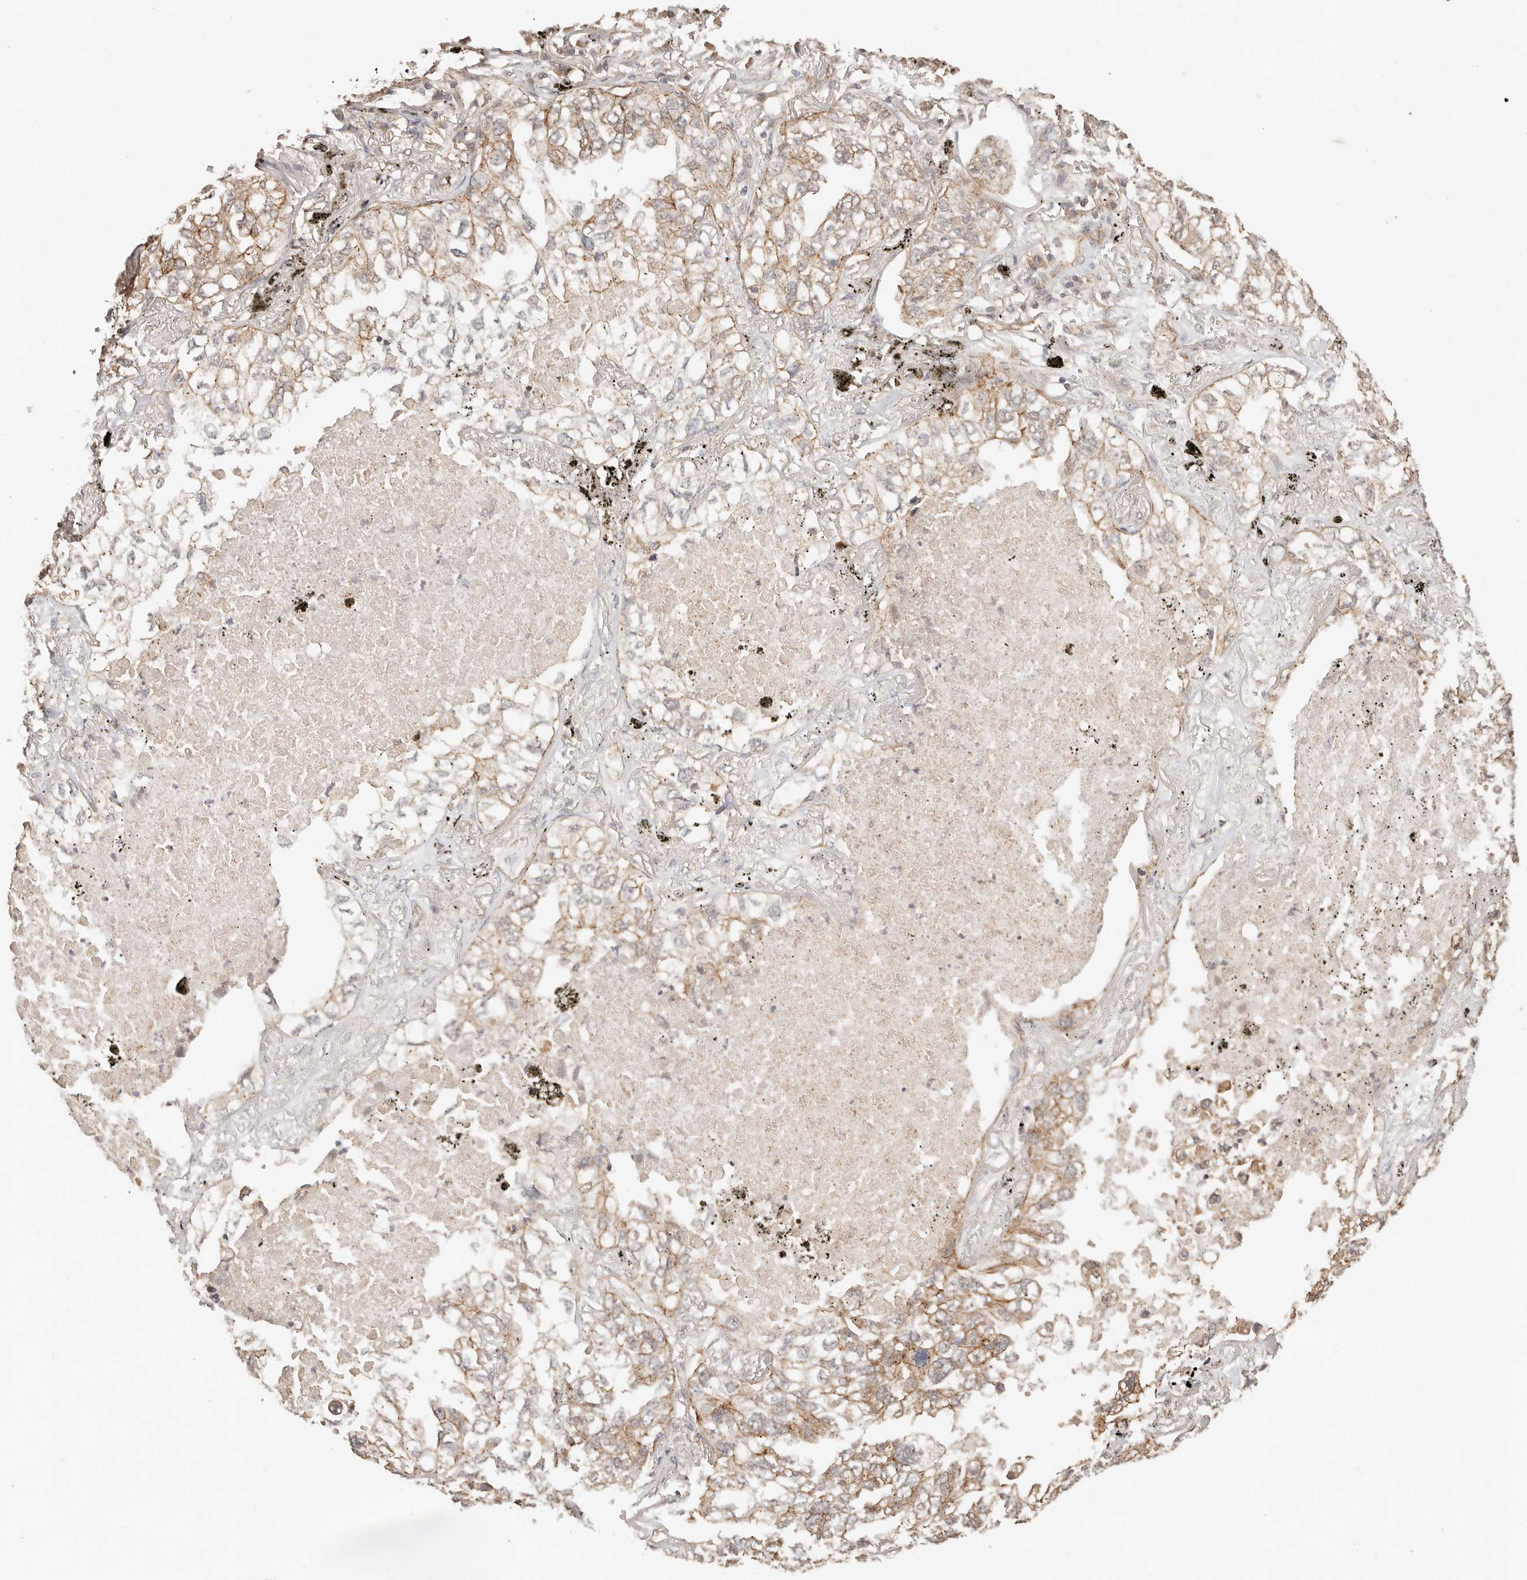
{"staining": {"intensity": "weak", "quantity": ">75%", "location": "cytoplasmic/membranous"}, "tissue": "lung cancer", "cell_type": "Tumor cells", "image_type": "cancer", "snomed": [{"axis": "morphology", "description": "Adenocarcinoma, NOS"}, {"axis": "topography", "description": "Lung"}], "caption": "Immunohistochemistry staining of lung adenocarcinoma, which reveals low levels of weak cytoplasmic/membranous staining in approximately >75% of tumor cells indicating weak cytoplasmic/membranous protein staining. The staining was performed using DAB (brown) for protein detection and nuclei were counterstained in hematoxylin (blue).", "gene": "AFDN", "patient": {"sex": "male", "age": 65}}